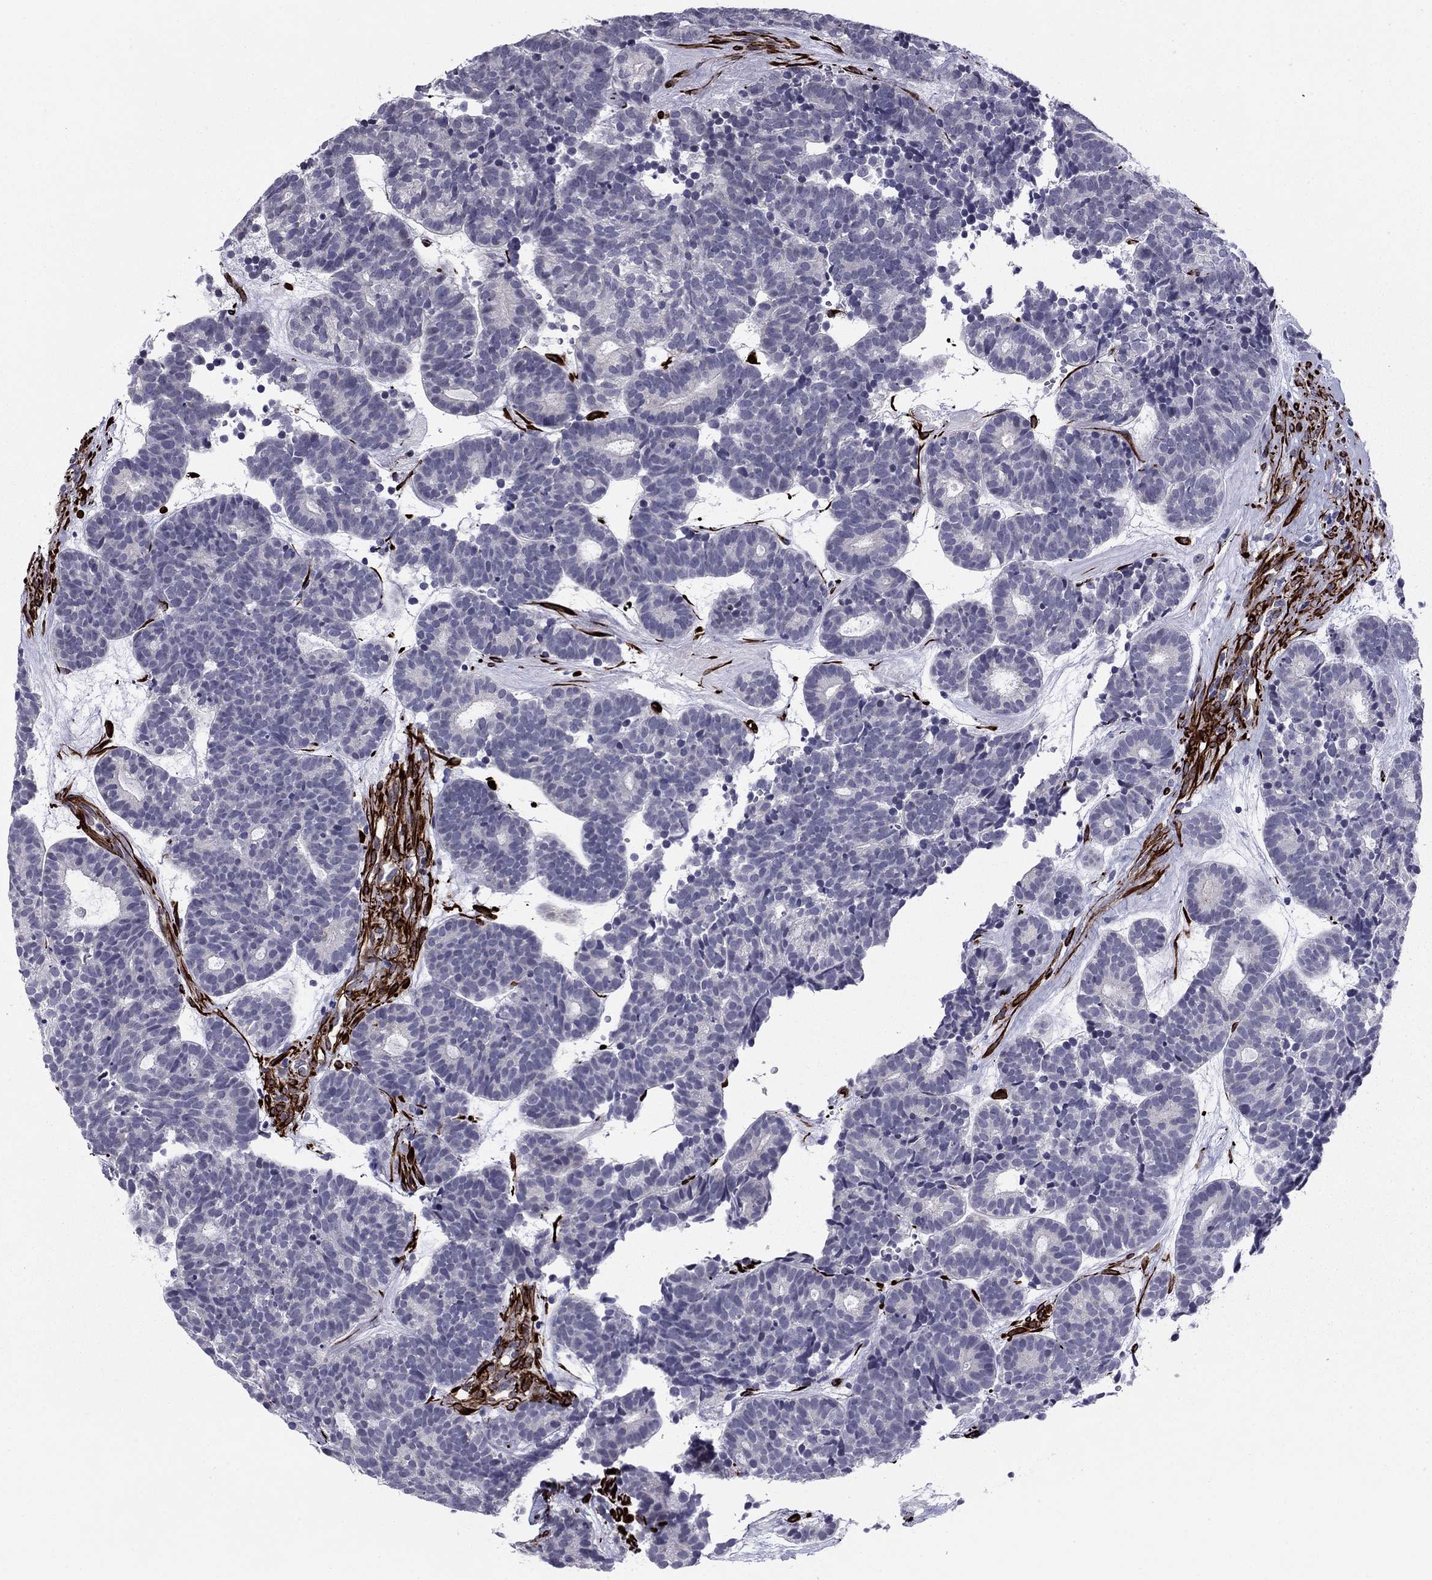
{"staining": {"intensity": "negative", "quantity": "none", "location": "none"}, "tissue": "head and neck cancer", "cell_type": "Tumor cells", "image_type": "cancer", "snomed": [{"axis": "morphology", "description": "Adenocarcinoma, NOS"}, {"axis": "topography", "description": "Head-Neck"}], "caption": "High magnification brightfield microscopy of head and neck adenocarcinoma stained with DAB (brown) and counterstained with hematoxylin (blue): tumor cells show no significant staining. (DAB immunohistochemistry (IHC) with hematoxylin counter stain).", "gene": "ANKS4B", "patient": {"sex": "female", "age": 81}}